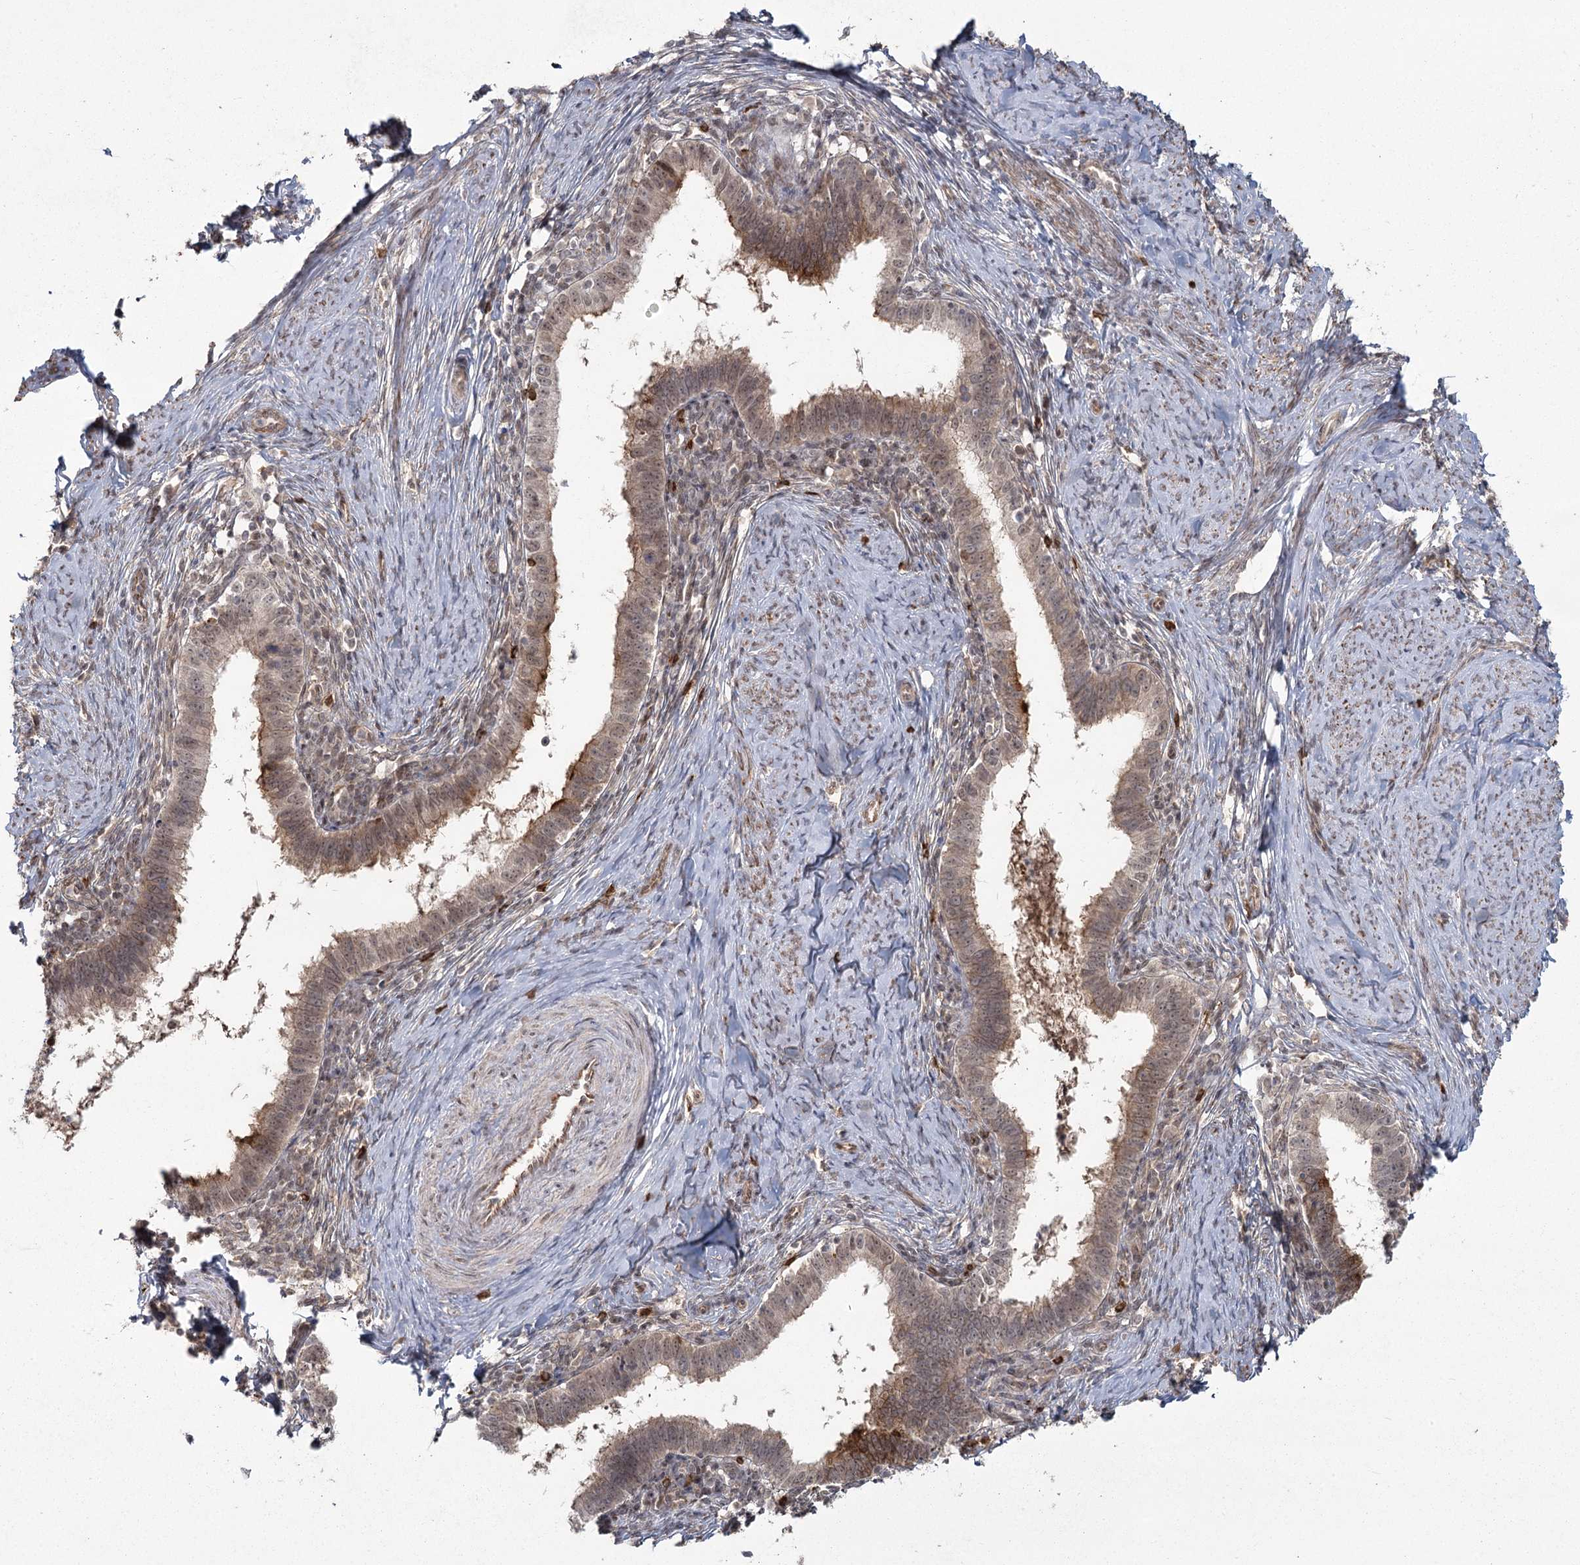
{"staining": {"intensity": "moderate", "quantity": "25%-75%", "location": "cytoplasmic/membranous"}, "tissue": "cervical cancer", "cell_type": "Tumor cells", "image_type": "cancer", "snomed": [{"axis": "morphology", "description": "Adenocarcinoma, NOS"}, {"axis": "topography", "description": "Cervix"}], "caption": "About 25%-75% of tumor cells in human adenocarcinoma (cervical) exhibit moderate cytoplasmic/membranous protein expression as visualized by brown immunohistochemical staining.", "gene": "AP2M1", "patient": {"sex": "female", "age": 36}}